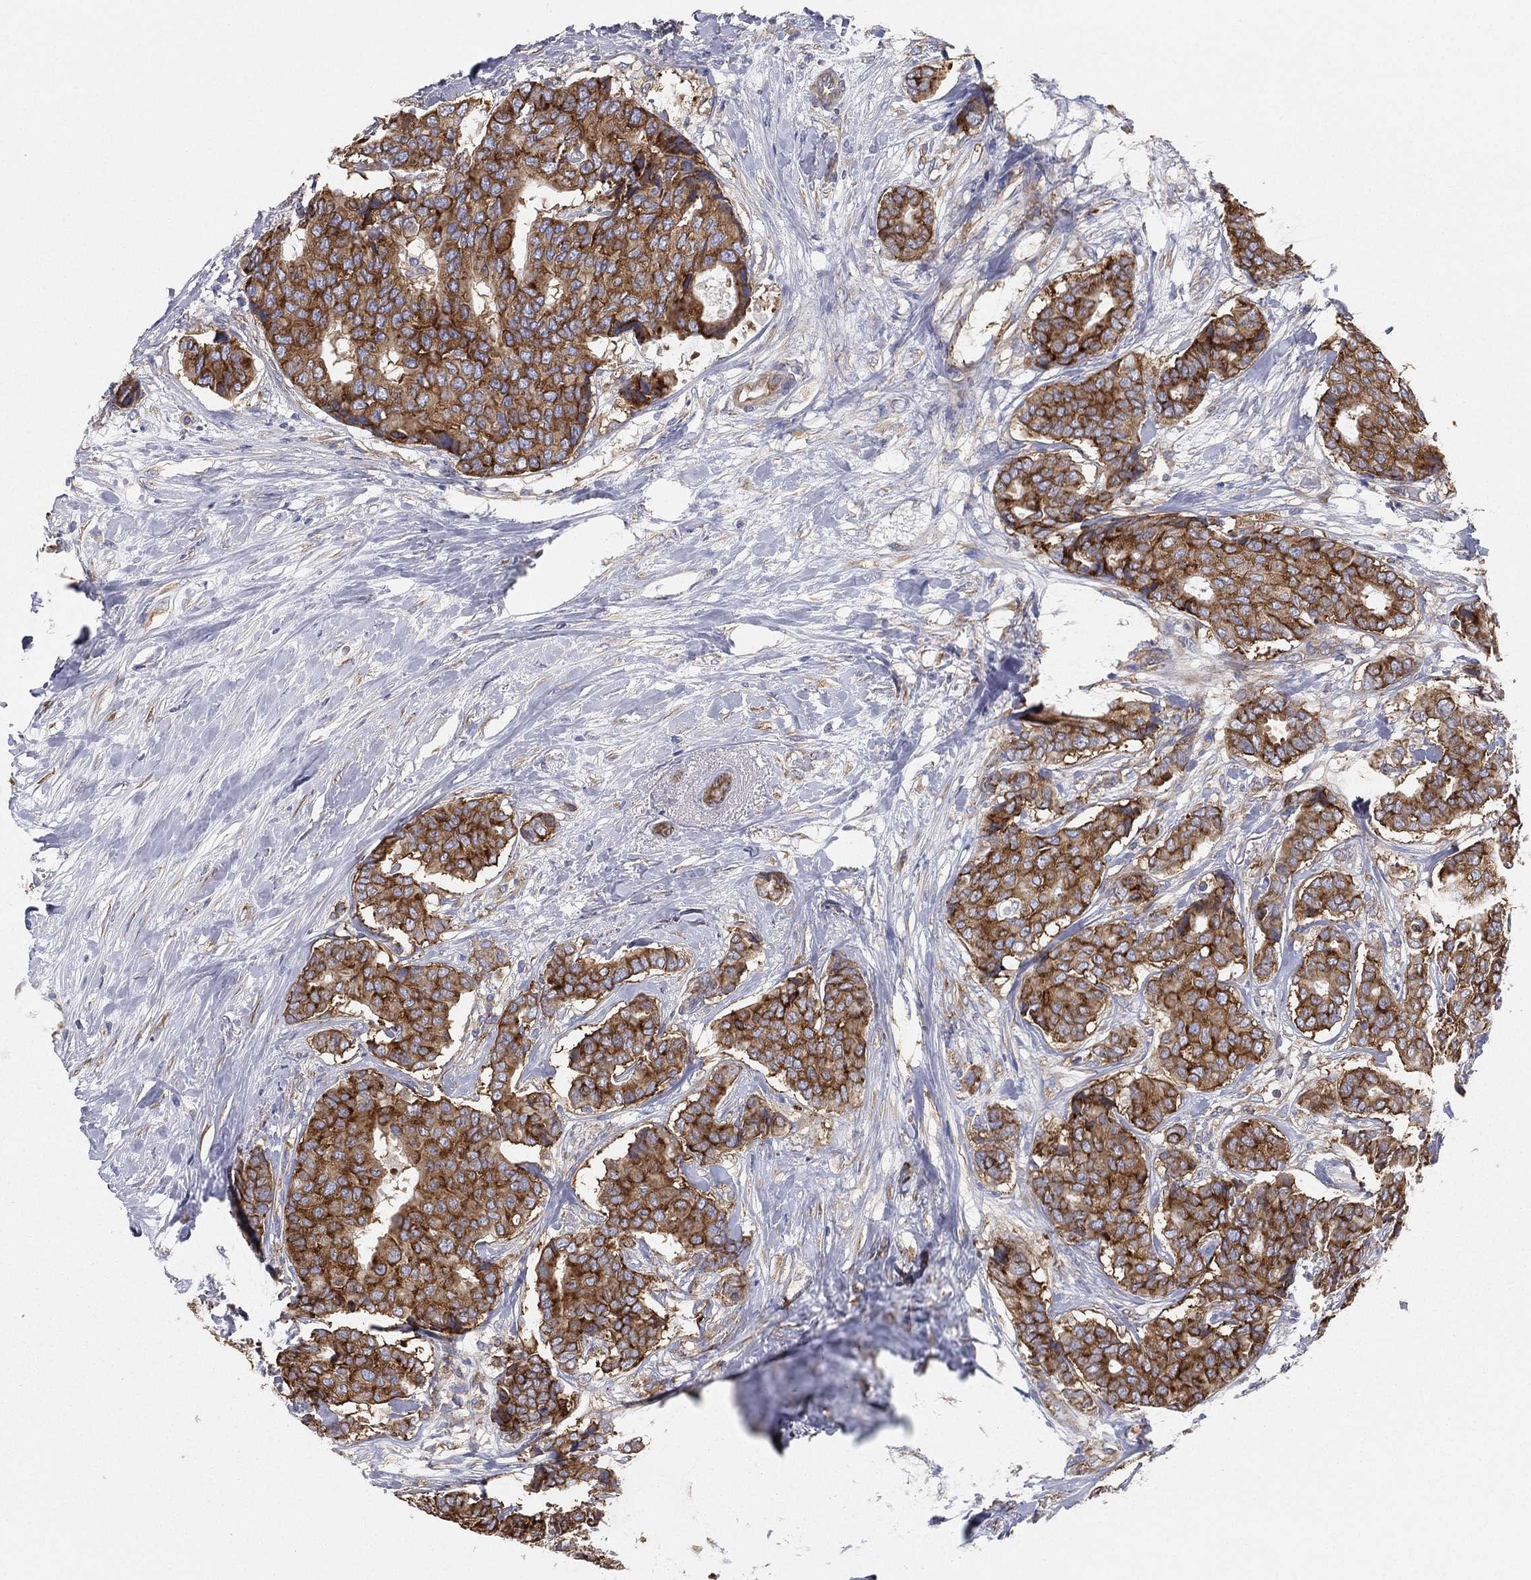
{"staining": {"intensity": "strong", "quantity": ">75%", "location": "cytoplasmic/membranous"}, "tissue": "breast cancer", "cell_type": "Tumor cells", "image_type": "cancer", "snomed": [{"axis": "morphology", "description": "Duct carcinoma"}, {"axis": "topography", "description": "Breast"}], "caption": "Protein staining of breast cancer (invasive ductal carcinoma) tissue displays strong cytoplasmic/membranous staining in about >75% of tumor cells.", "gene": "FARSA", "patient": {"sex": "female", "age": 75}}